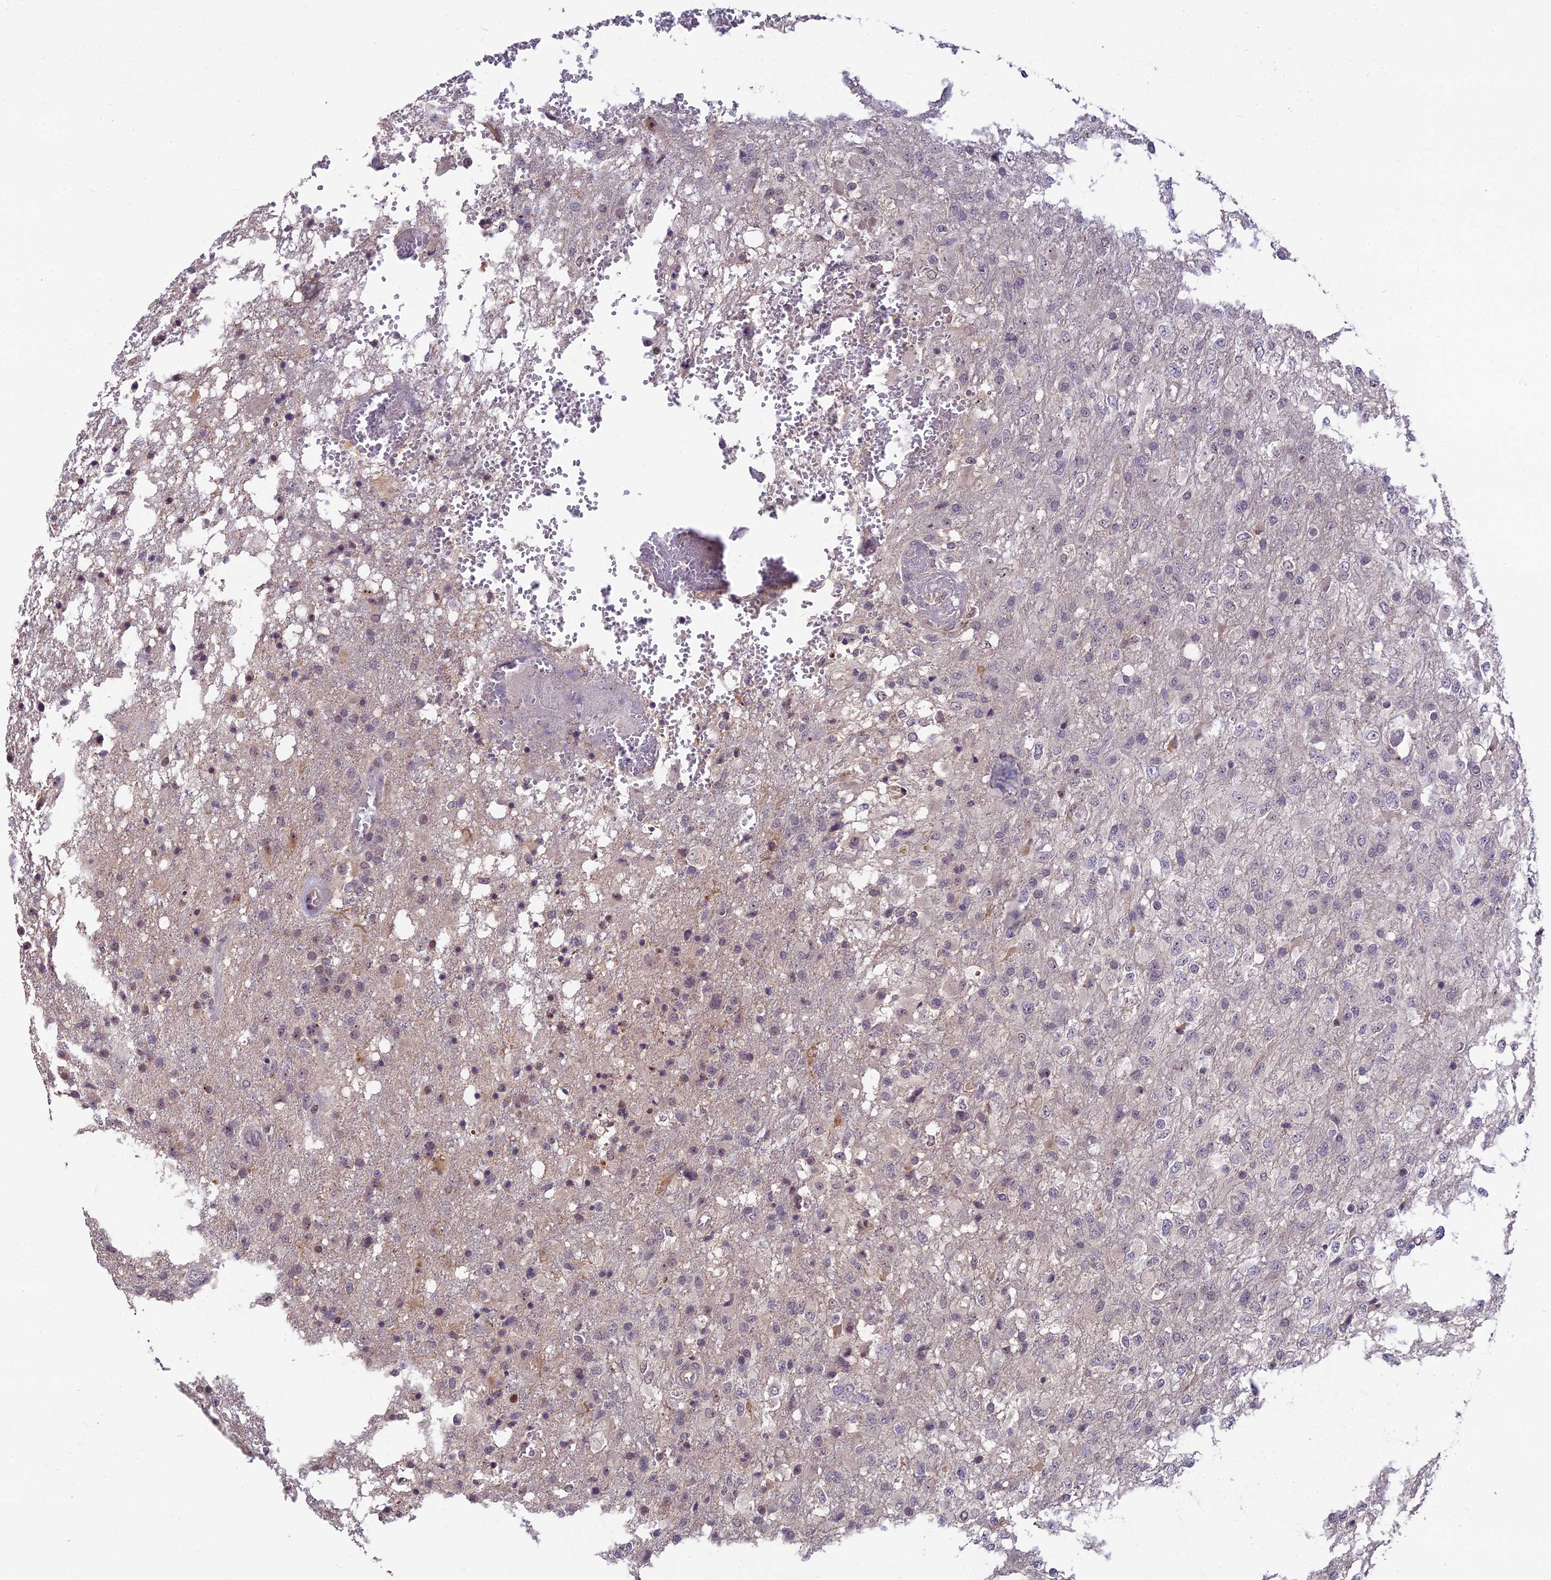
{"staining": {"intensity": "weak", "quantity": "<25%", "location": "nuclear"}, "tissue": "glioma", "cell_type": "Tumor cells", "image_type": "cancer", "snomed": [{"axis": "morphology", "description": "Glioma, malignant, High grade"}, {"axis": "topography", "description": "Brain"}], "caption": "Tumor cells show no significant staining in glioma.", "gene": "ZNF333", "patient": {"sex": "female", "age": 74}}